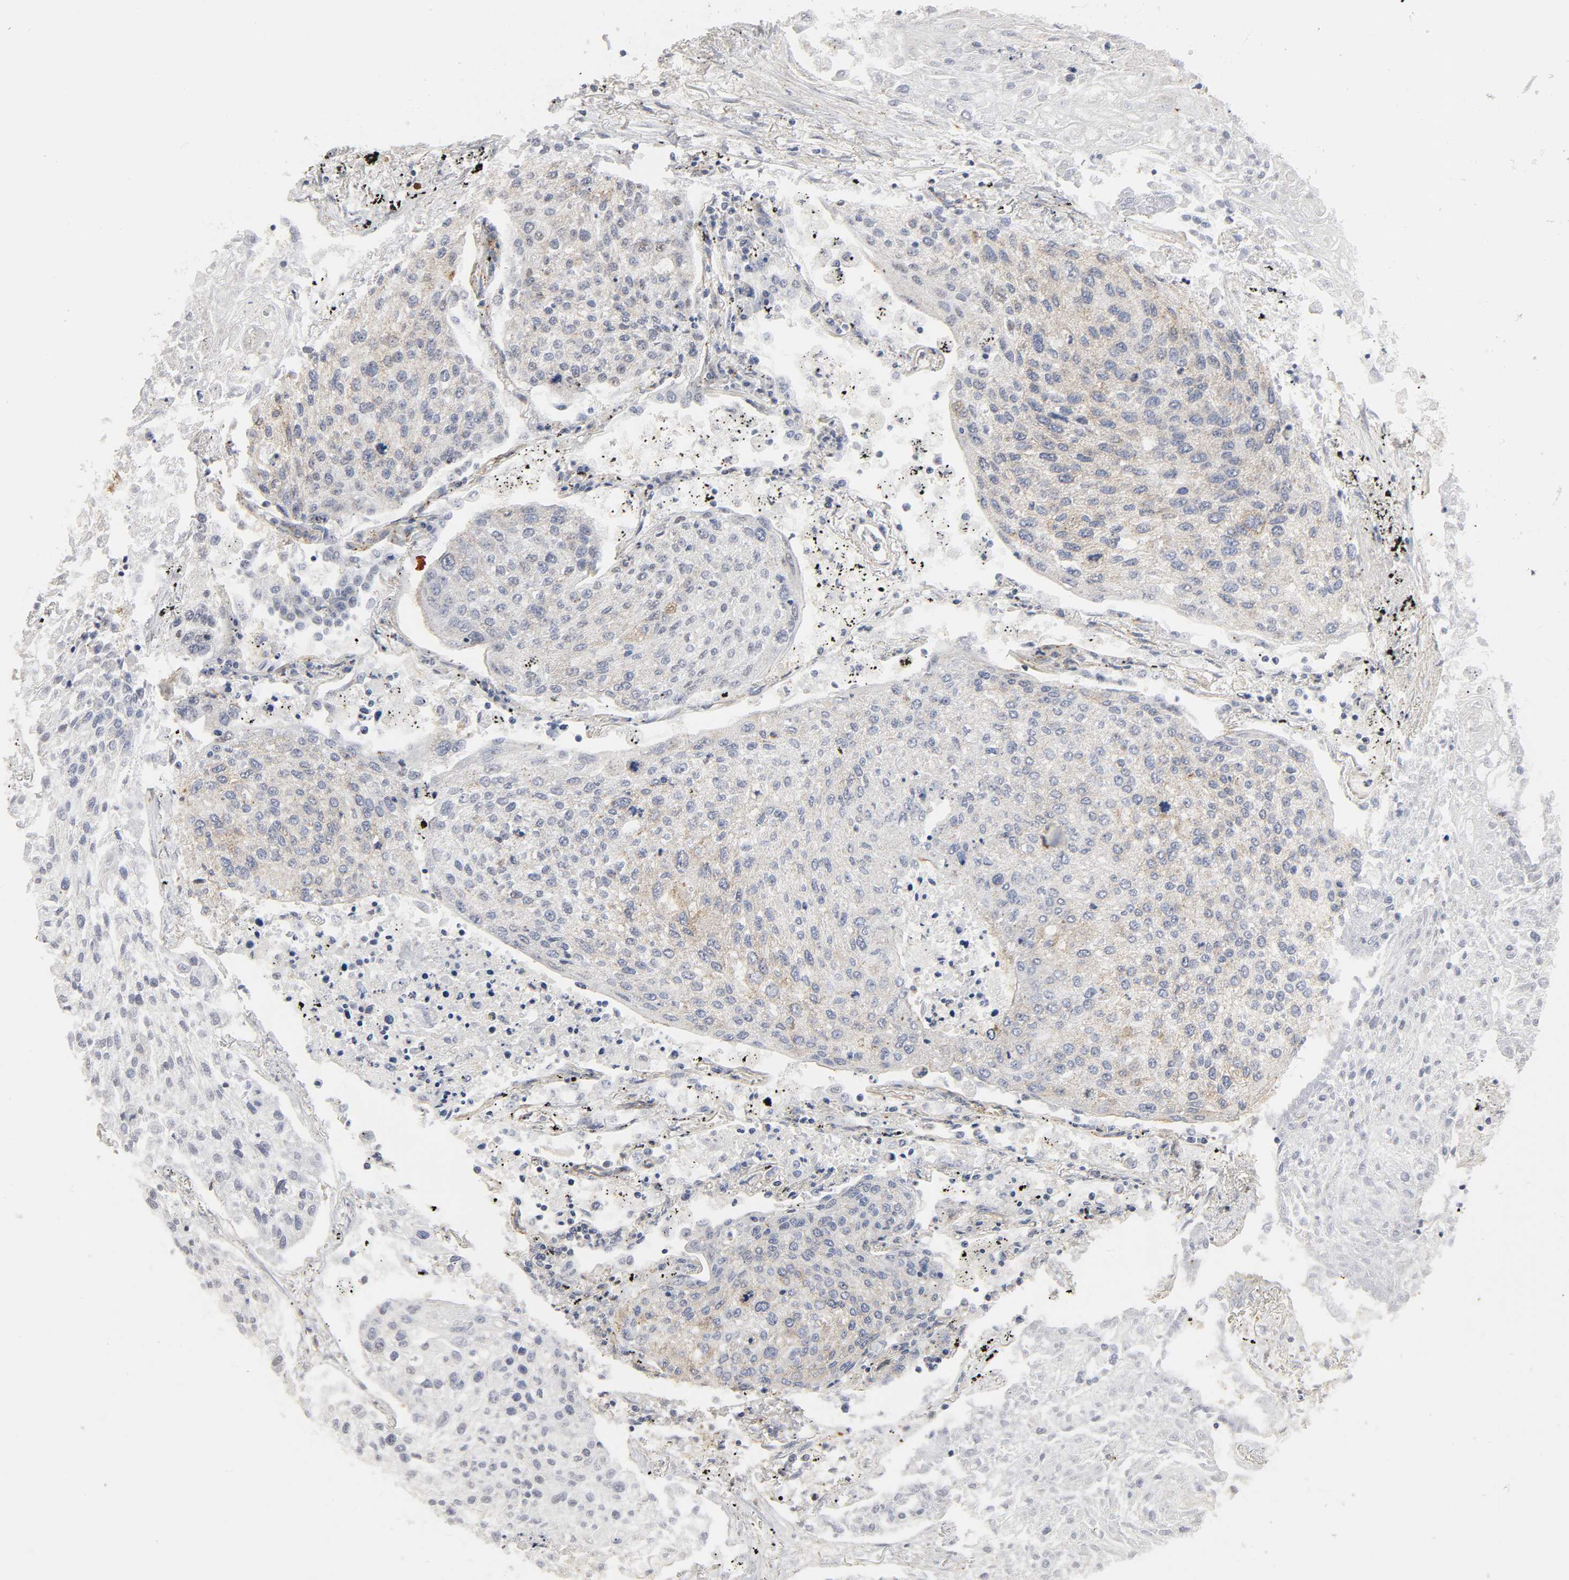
{"staining": {"intensity": "weak", "quantity": "25%-75%", "location": "cytoplasmic/membranous"}, "tissue": "lung cancer", "cell_type": "Tumor cells", "image_type": "cancer", "snomed": [{"axis": "morphology", "description": "Squamous cell carcinoma, NOS"}, {"axis": "topography", "description": "Lung"}], "caption": "Immunohistochemical staining of lung squamous cell carcinoma shows weak cytoplasmic/membranous protein positivity in approximately 25%-75% of tumor cells. Using DAB (3,3'-diaminobenzidine) (brown) and hematoxylin (blue) stains, captured at high magnification using brightfield microscopy.", "gene": "SH3GLB1", "patient": {"sex": "male", "age": 75}}